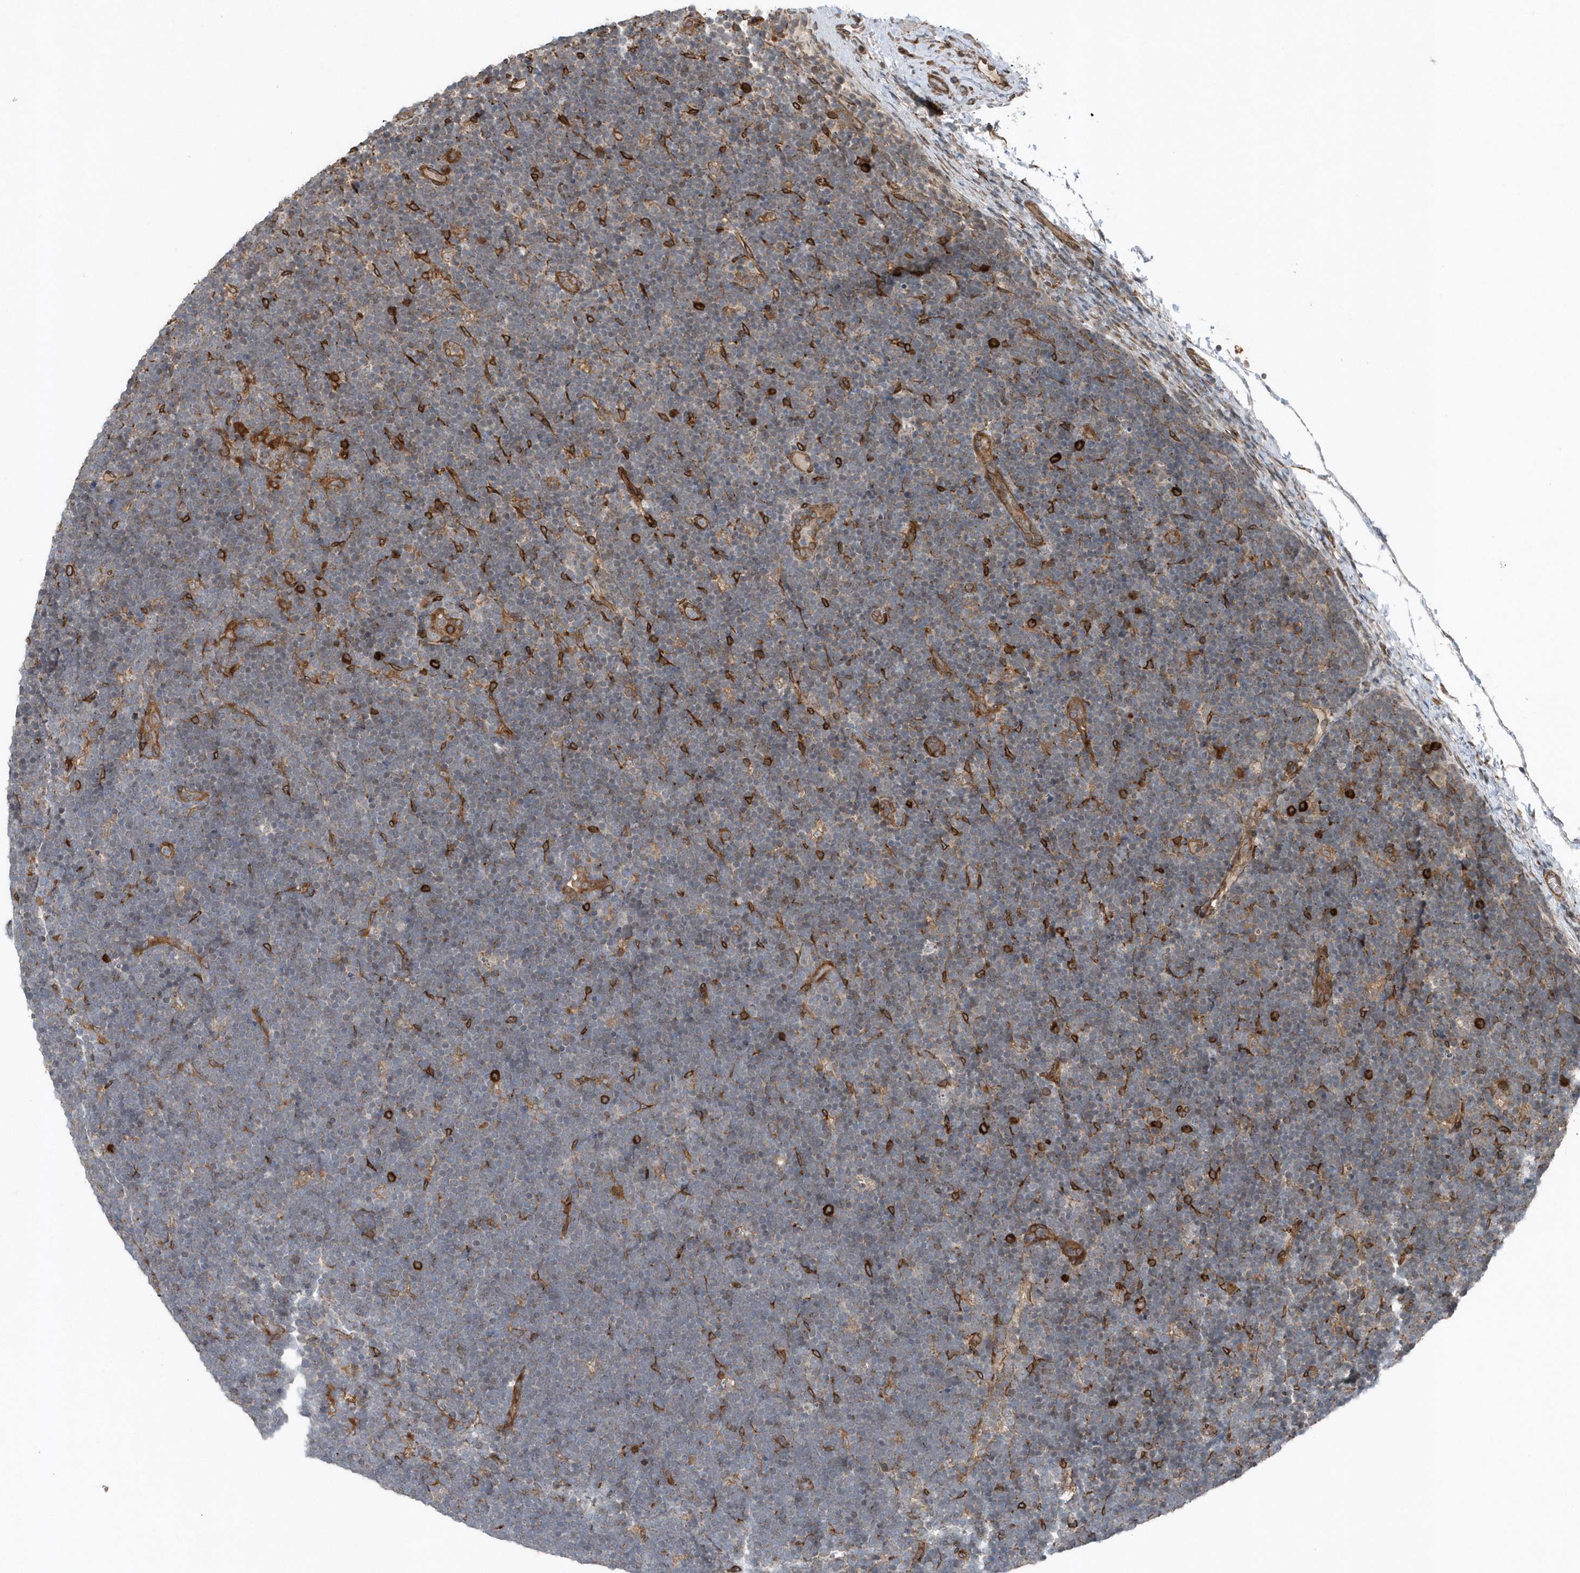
{"staining": {"intensity": "strong", "quantity": "<25%", "location": "cytoplasmic/membranous"}, "tissue": "lymphoma", "cell_type": "Tumor cells", "image_type": "cancer", "snomed": [{"axis": "morphology", "description": "Malignant lymphoma, non-Hodgkin's type, High grade"}, {"axis": "topography", "description": "Lymph node"}], "caption": "High-grade malignant lymphoma, non-Hodgkin's type tissue reveals strong cytoplasmic/membranous staining in about <25% of tumor cells The protein of interest is shown in brown color, while the nuclei are stained blue.", "gene": "MCC", "patient": {"sex": "male", "age": 13}}